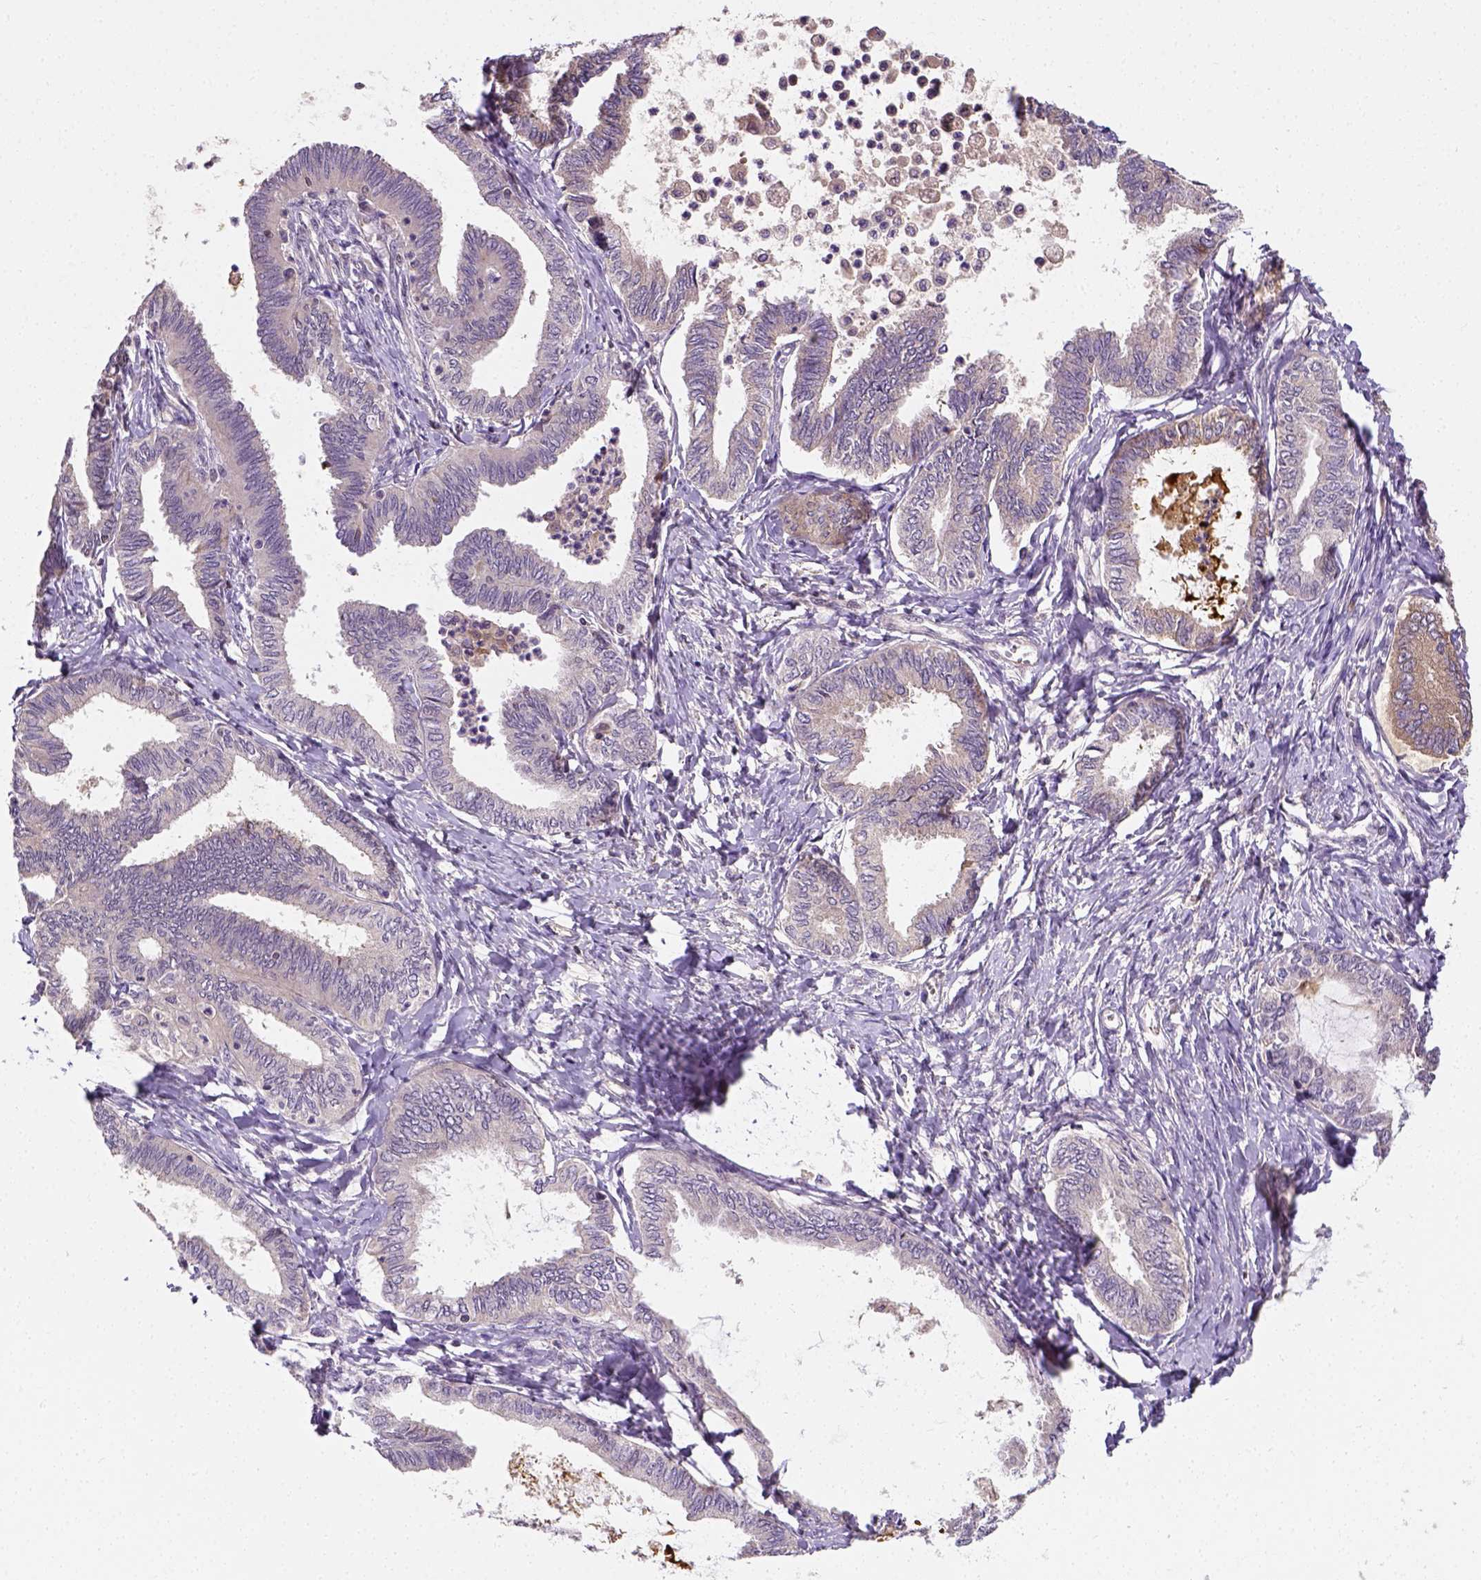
{"staining": {"intensity": "negative", "quantity": "none", "location": "none"}, "tissue": "ovarian cancer", "cell_type": "Tumor cells", "image_type": "cancer", "snomed": [{"axis": "morphology", "description": "Carcinoma, endometroid"}, {"axis": "topography", "description": "Ovary"}], "caption": "The image reveals no significant staining in tumor cells of ovarian cancer (endometroid carcinoma).", "gene": "MATK", "patient": {"sex": "female", "age": 70}}